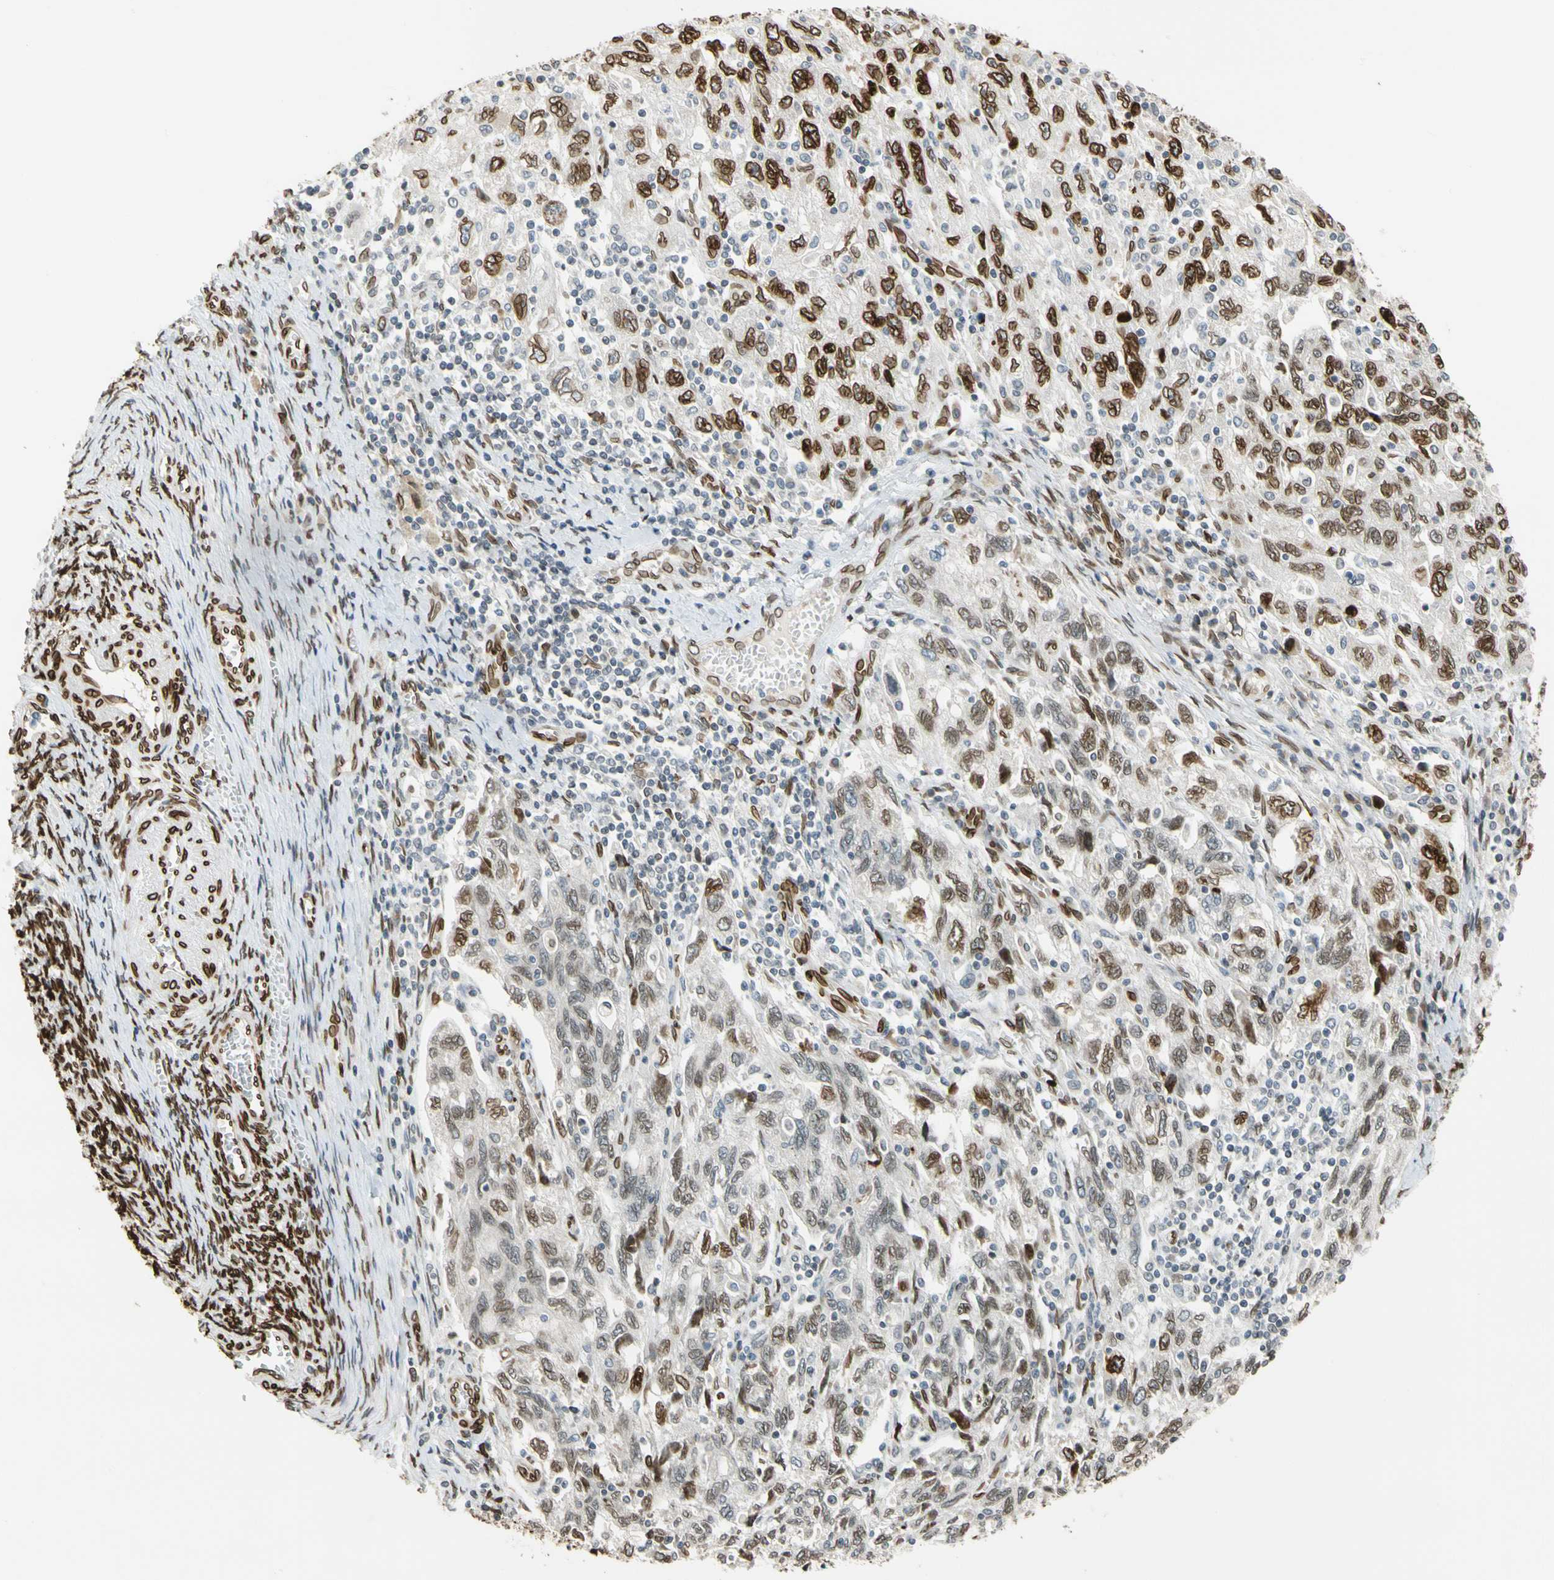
{"staining": {"intensity": "strong", "quantity": ">75%", "location": "cytoplasmic/membranous,nuclear"}, "tissue": "ovarian cancer", "cell_type": "Tumor cells", "image_type": "cancer", "snomed": [{"axis": "morphology", "description": "Carcinoma, NOS"}, {"axis": "morphology", "description": "Cystadenocarcinoma, serous, NOS"}, {"axis": "topography", "description": "Ovary"}], "caption": "Immunohistochemistry (IHC) staining of ovarian cancer (carcinoma), which demonstrates high levels of strong cytoplasmic/membranous and nuclear positivity in approximately >75% of tumor cells indicating strong cytoplasmic/membranous and nuclear protein expression. The staining was performed using DAB (3,3'-diaminobenzidine) (brown) for protein detection and nuclei were counterstained in hematoxylin (blue).", "gene": "SUN1", "patient": {"sex": "female", "age": 69}}